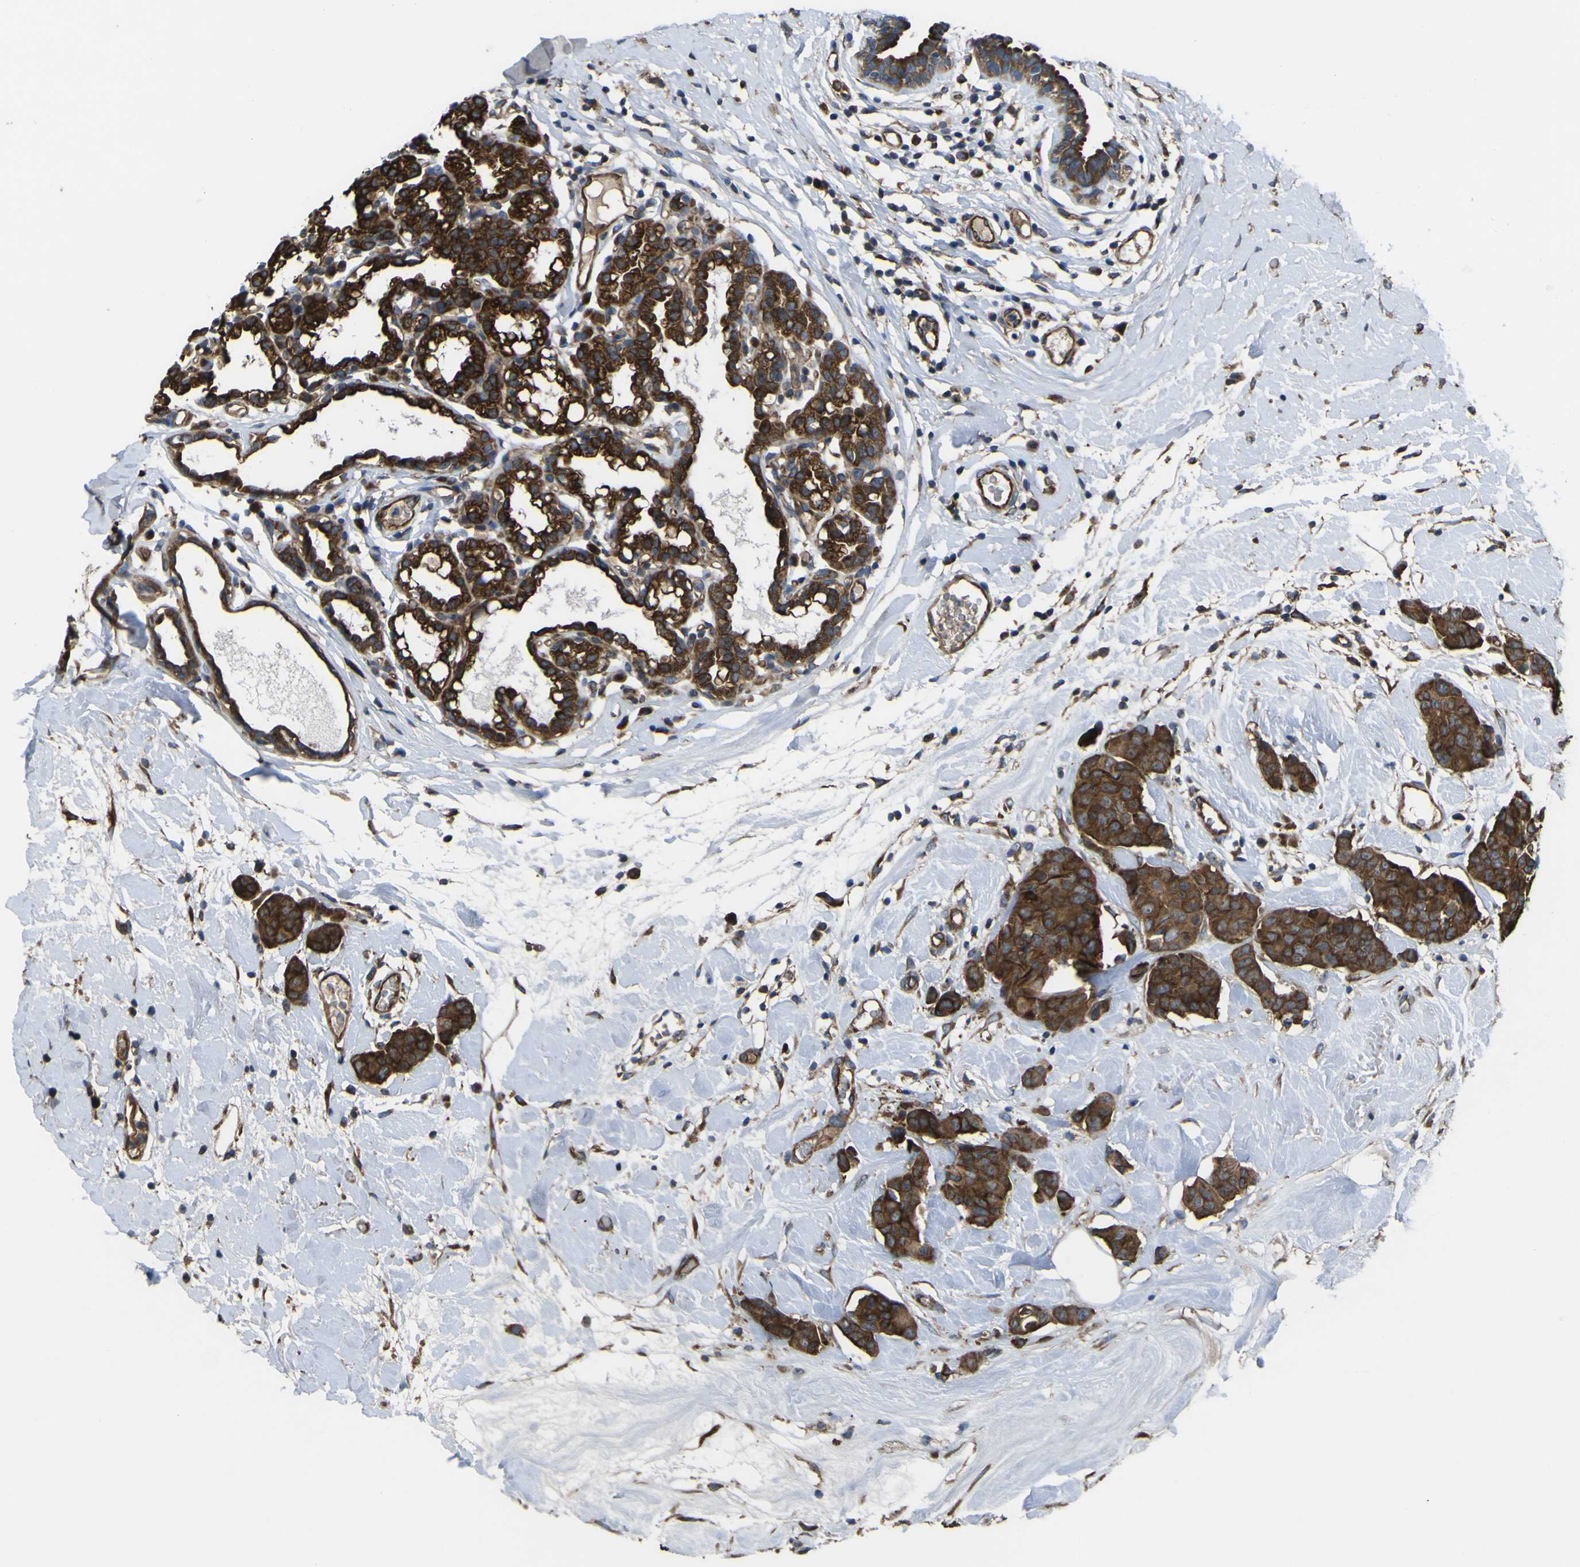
{"staining": {"intensity": "strong", "quantity": ">75%", "location": "cytoplasmic/membranous"}, "tissue": "breast cancer", "cell_type": "Tumor cells", "image_type": "cancer", "snomed": [{"axis": "morphology", "description": "Normal tissue, NOS"}, {"axis": "morphology", "description": "Duct carcinoma"}, {"axis": "topography", "description": "Breast"}], "caption": "IHC (DAB) staining of breast invasive ductal carcinoma demonstrates strong cytoplasmic/membranous protein positivity in approximately >75% of tumor cells. (Brightfield microscopy of DAB IHC at high magnification).", "gene": "FBXO30", "patient": {"sex": "female", "age": 40}}